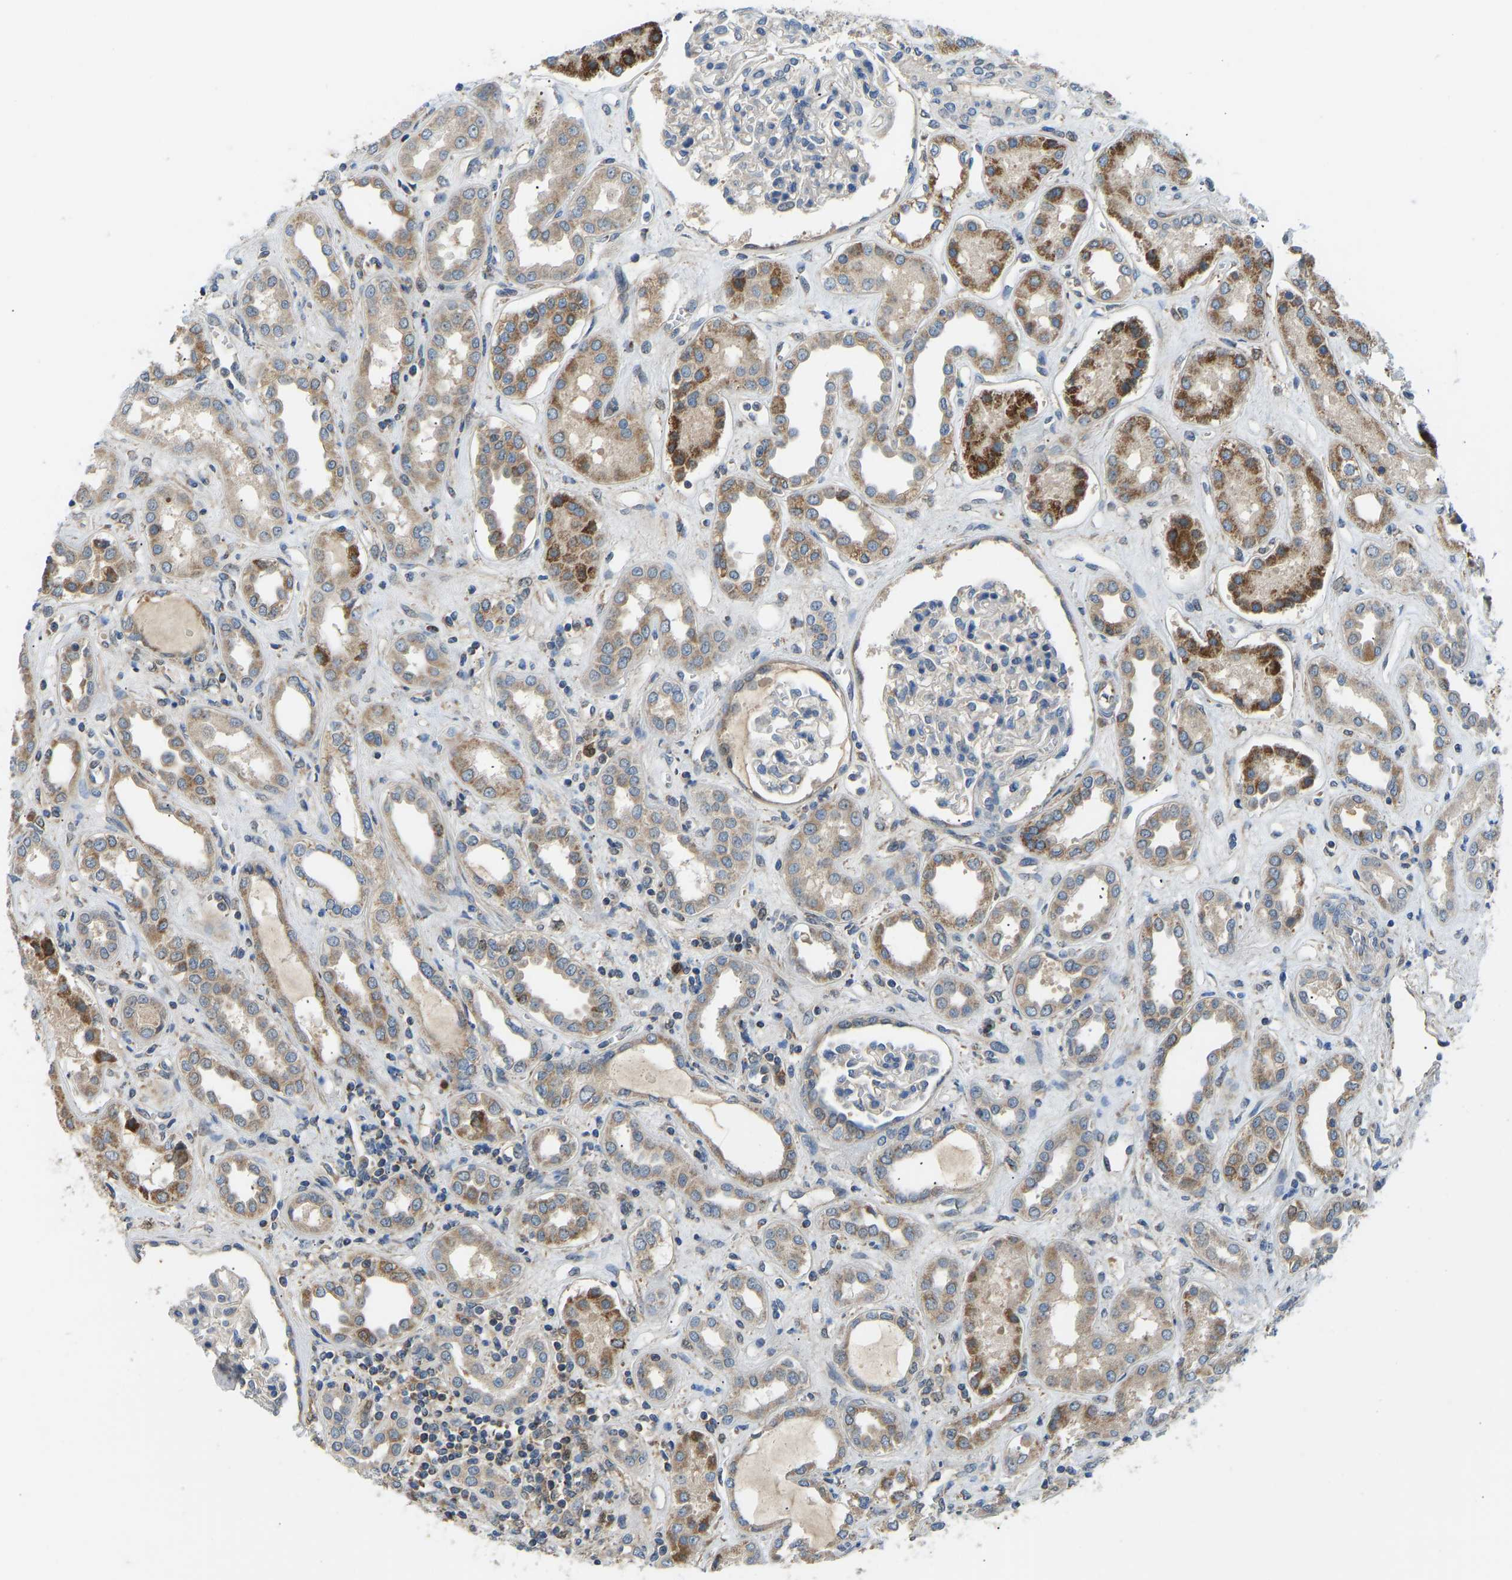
{"staining": {"intensity": "strong", "quantity": "<25%", "location": "cytoplasmic/membranous"}, "tissue": "kidney", "cell_type": "Cells in glomeruli", "image_type": "normal", "snomed": [{"axis": "morphology", "description": "Normal tissue, NOS"}, {"axis": "topography", "description": "Kidney"}], "caption": "Protein analysis of normal kidney displays strong cytoplasmic/membranous staining in about <25% of cells in glomeruli.", "gene": "RBP1", "patient": {"sex": "male", "age": 59}}